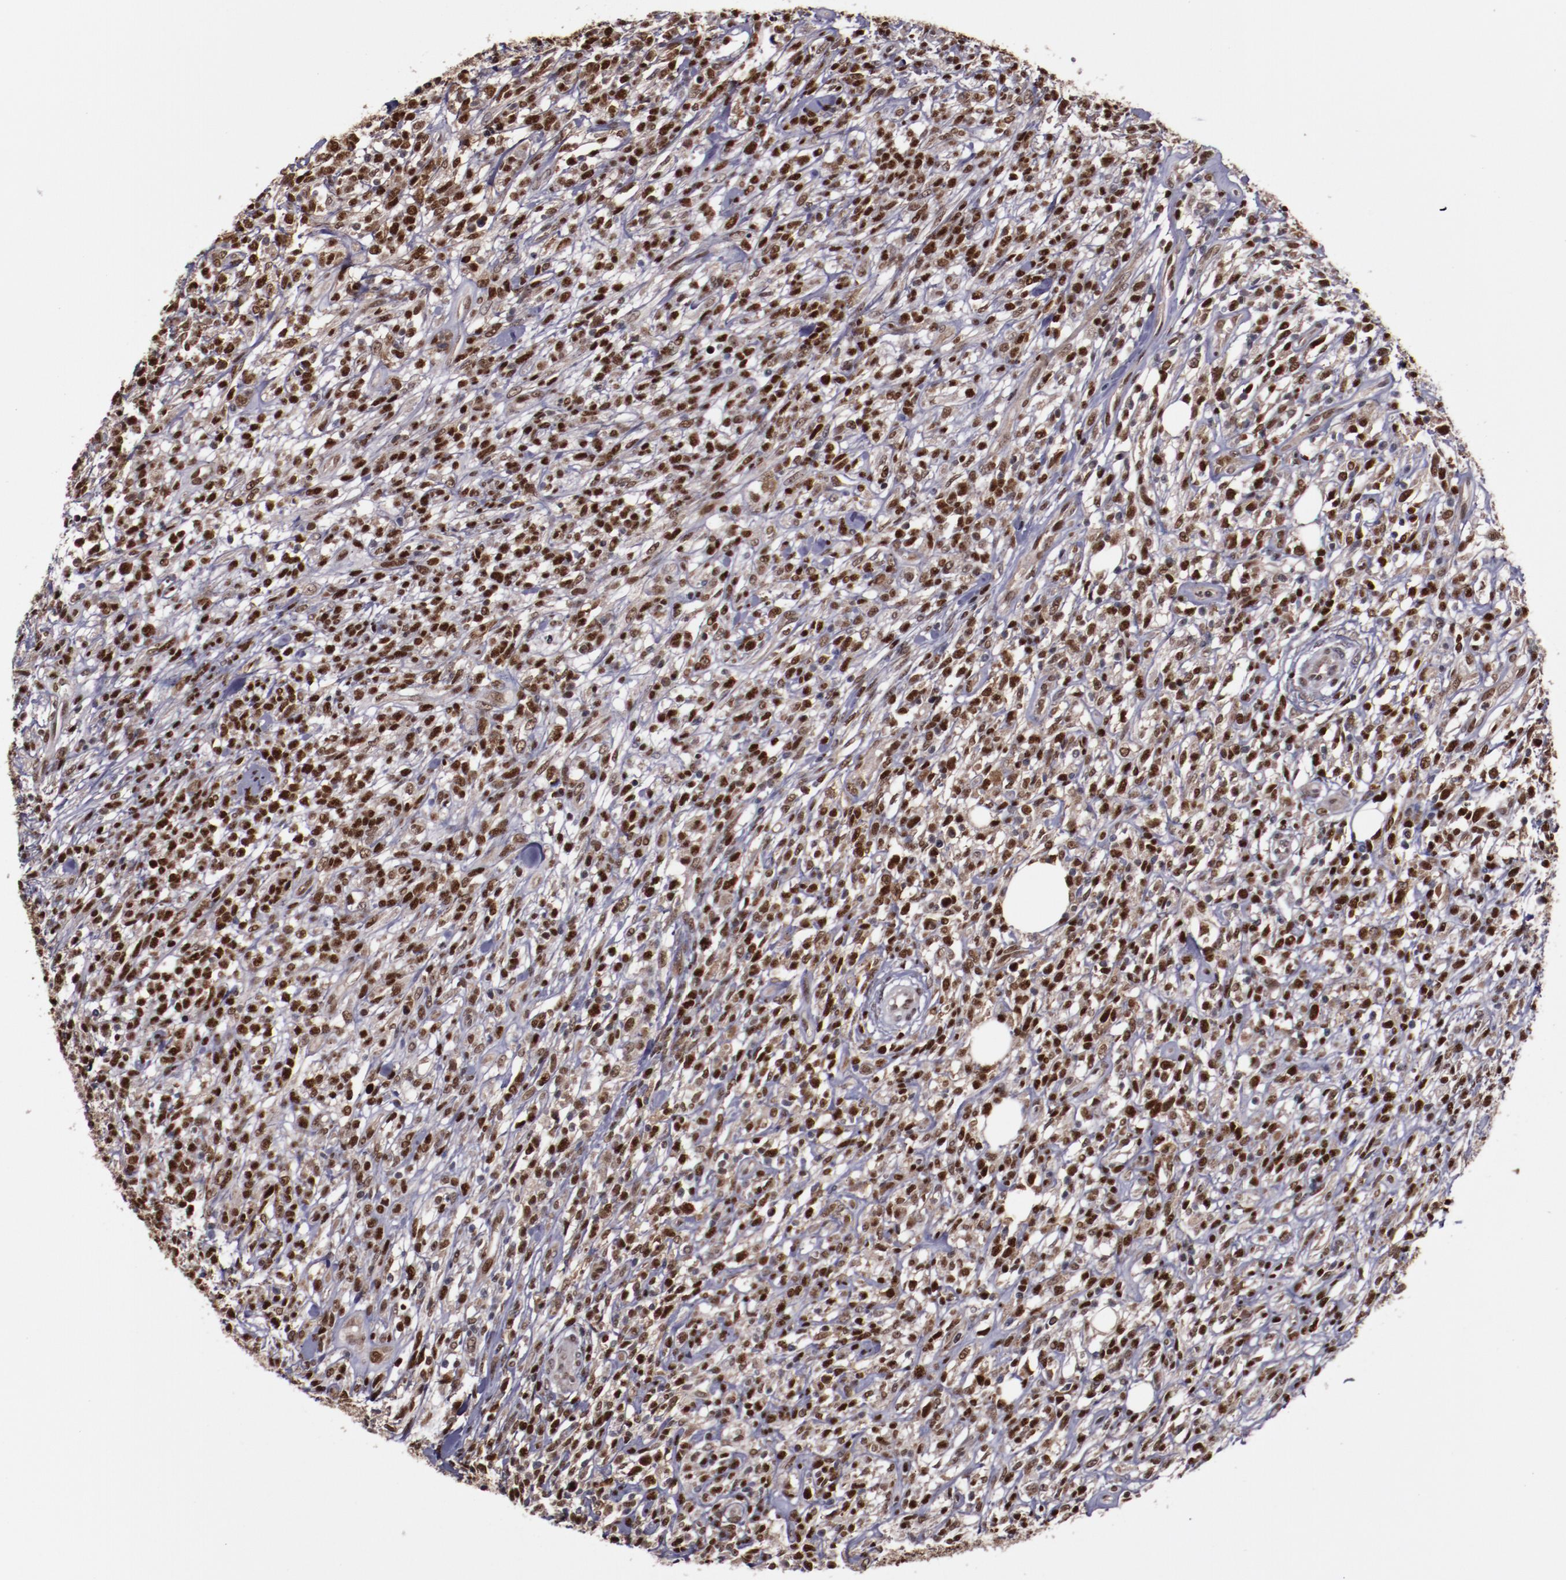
{"staining": {"intensity": "strong", "quantity": ">75%", "location": "nuclear"}, "tissue": "lymphoma", "cell_type": "Tumor cells", "image_type": "cancer", "snomed": [{"axis": "morphology", "description": "Malignant lymphoma, non-Hodgkin's type, High grade"}, {"axis": "topography", "description": "Lymph node"}], "caption": "Human high-grade malignant lymphoma, non-Hodgkin's type stained with a protein marker demonstrates strong staining in tumor cells.", "gene": "CHEK2", "patient": {"sex": "female", "age": 73}}